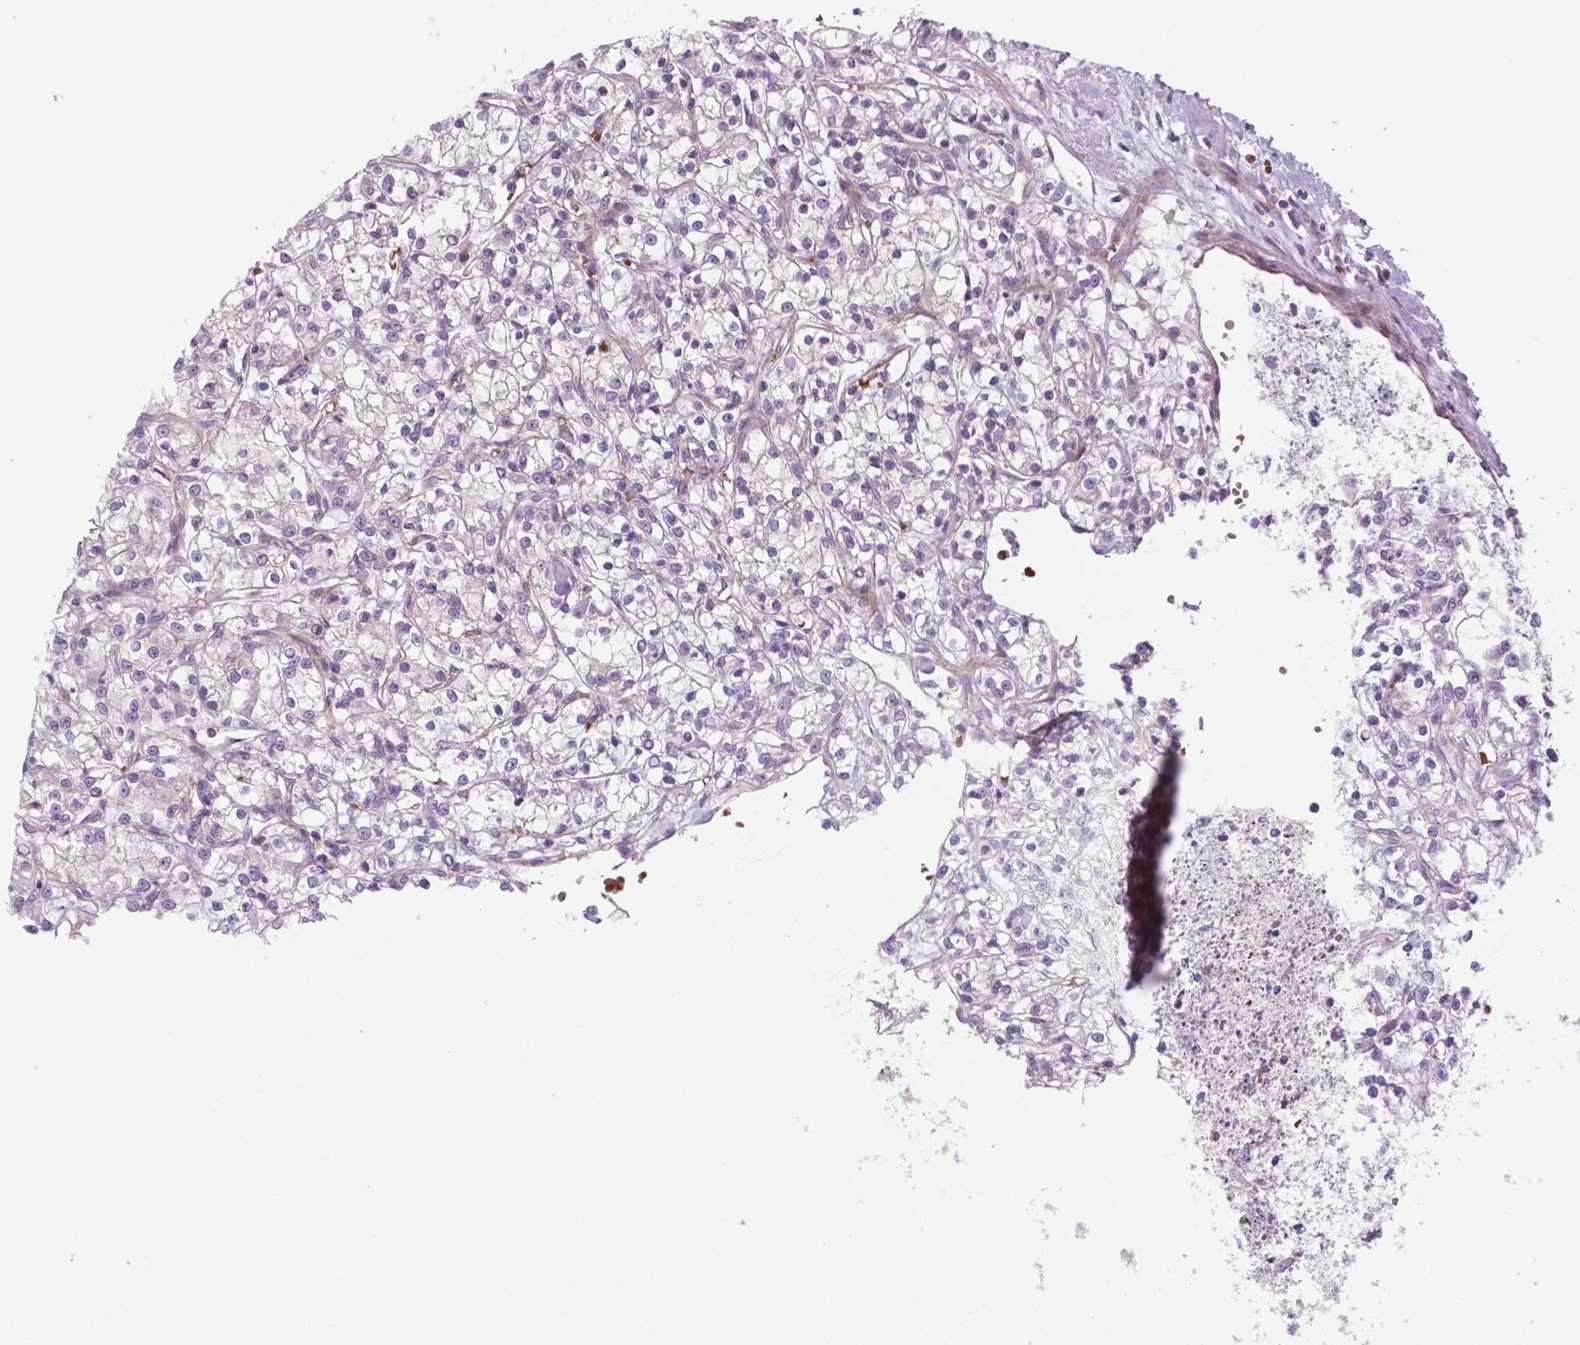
{"staining": {"intensity": "negative", "quantity": "none", "location": "none"}, "tissue": "renal cancer", "cell_type": "Tumor cells", "image_type": "cancer", "snomed": [{"axis": "morphology", "description": "Adenocarcinoma, NOS"}, {"axis": "topography", "description": "Kidney"}], "caption": "Immunohistochemical staining of human renal cancer displays no significant staining in tumor cells. Brightfield microscopy of IHC stained with DAB (3,3'-diaminobenzidine) (brown) and hematoxylin (blue), captured at high magnification.", "gene": "RND3", "patient": {"sex": "female", "age": 59}}